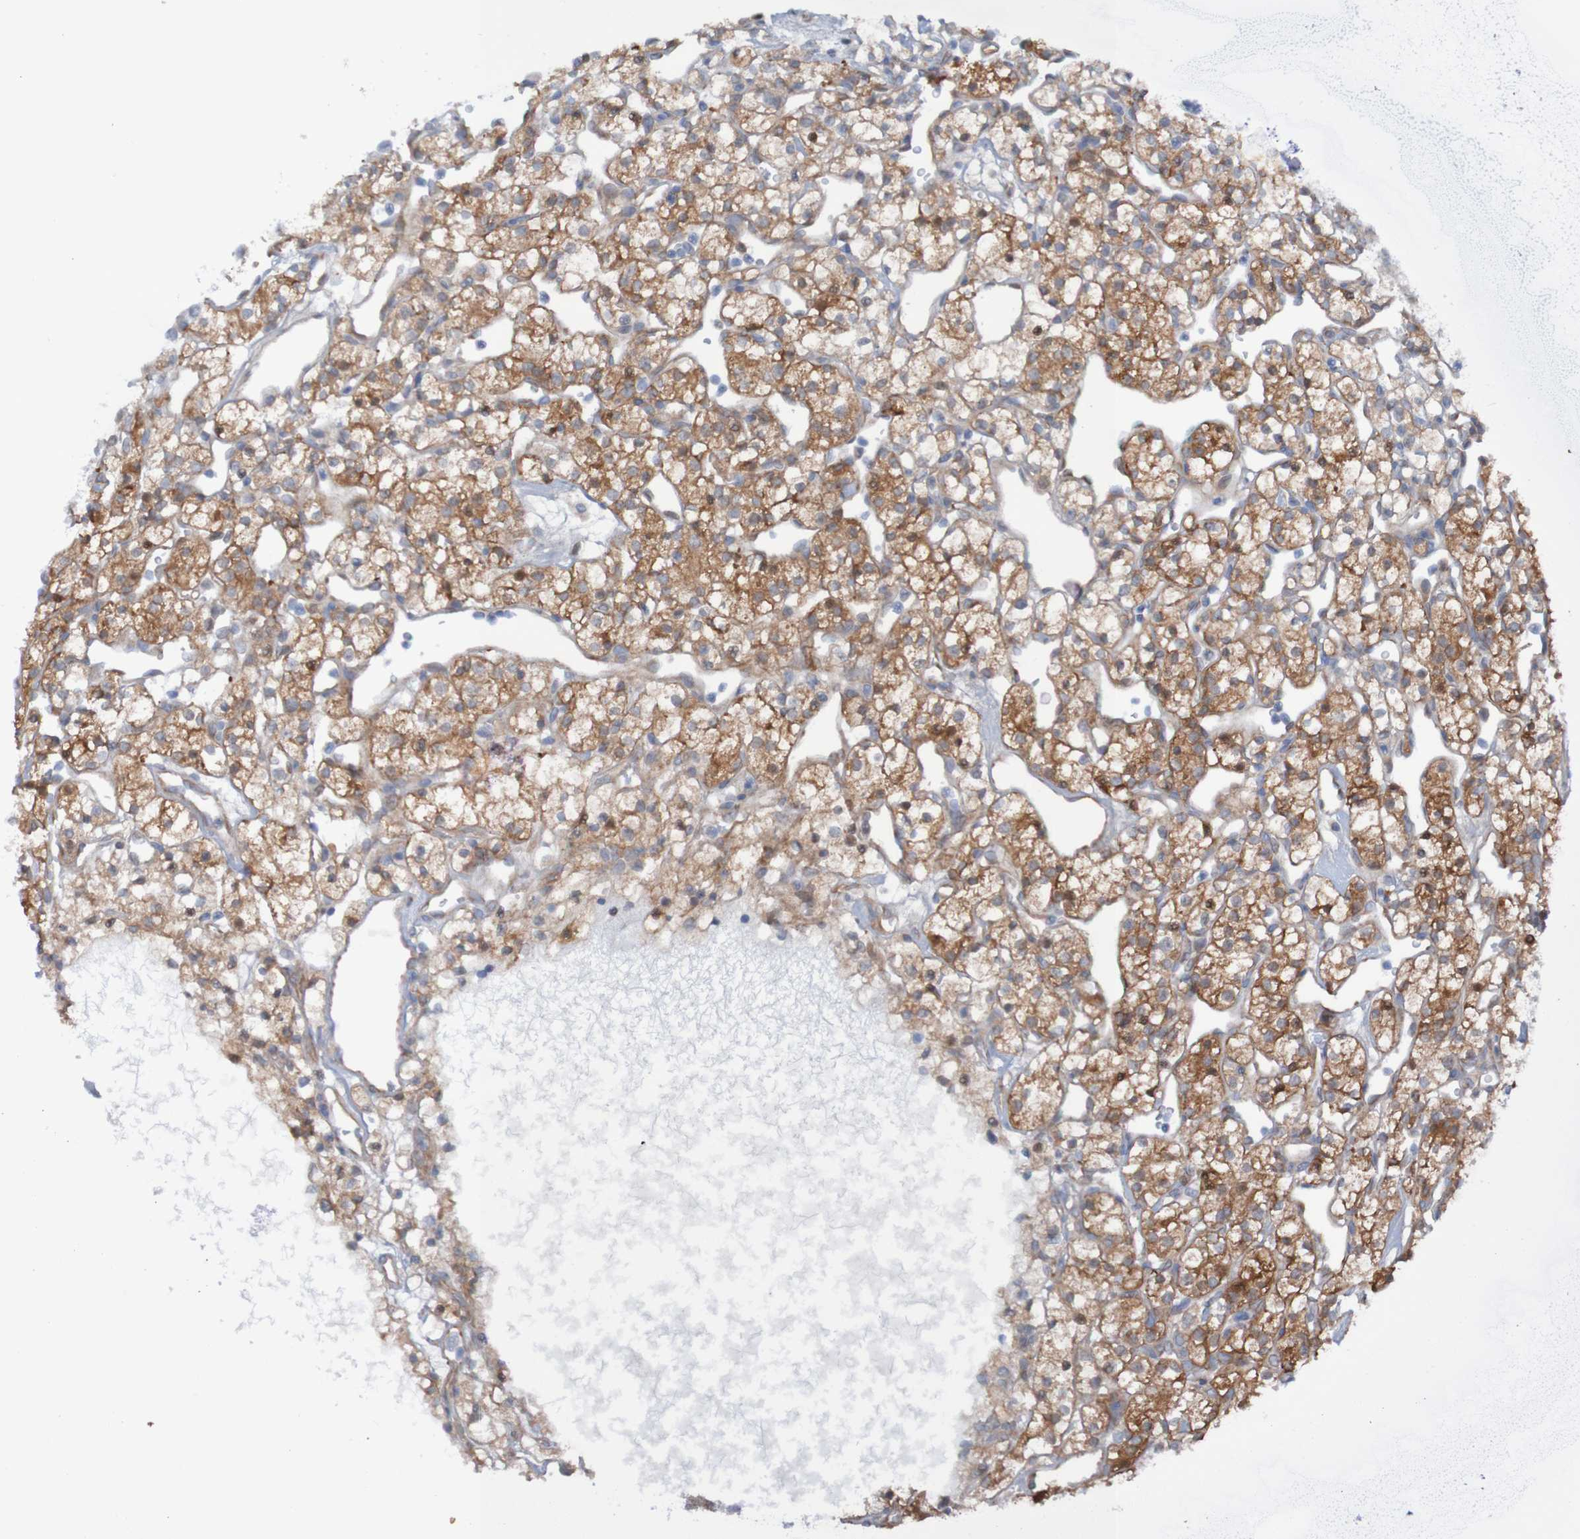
{"staining": {"intensity": "strong", "quantity": ">75%", "location": "cytoplasmic/membranous"}, "tissue": "renal cancer", "cell_type": "Tumor cells", "image_type": "cancer", "snomed": [{"axis": "morphology", "description": "Adenocarcinoma, NOS"}, {"axis": "topography", "description": "Kidney"}], "caption": "Immunohistochemistry photomicrograph of human renal cancer stained for a protein (brown), which demonstrates high levels of strong cytoplasmic/membranous staining in approximately >75% of tumor cells.", "gene": "ANGPT4", "patient": {"sex": "female", "age": 60}}